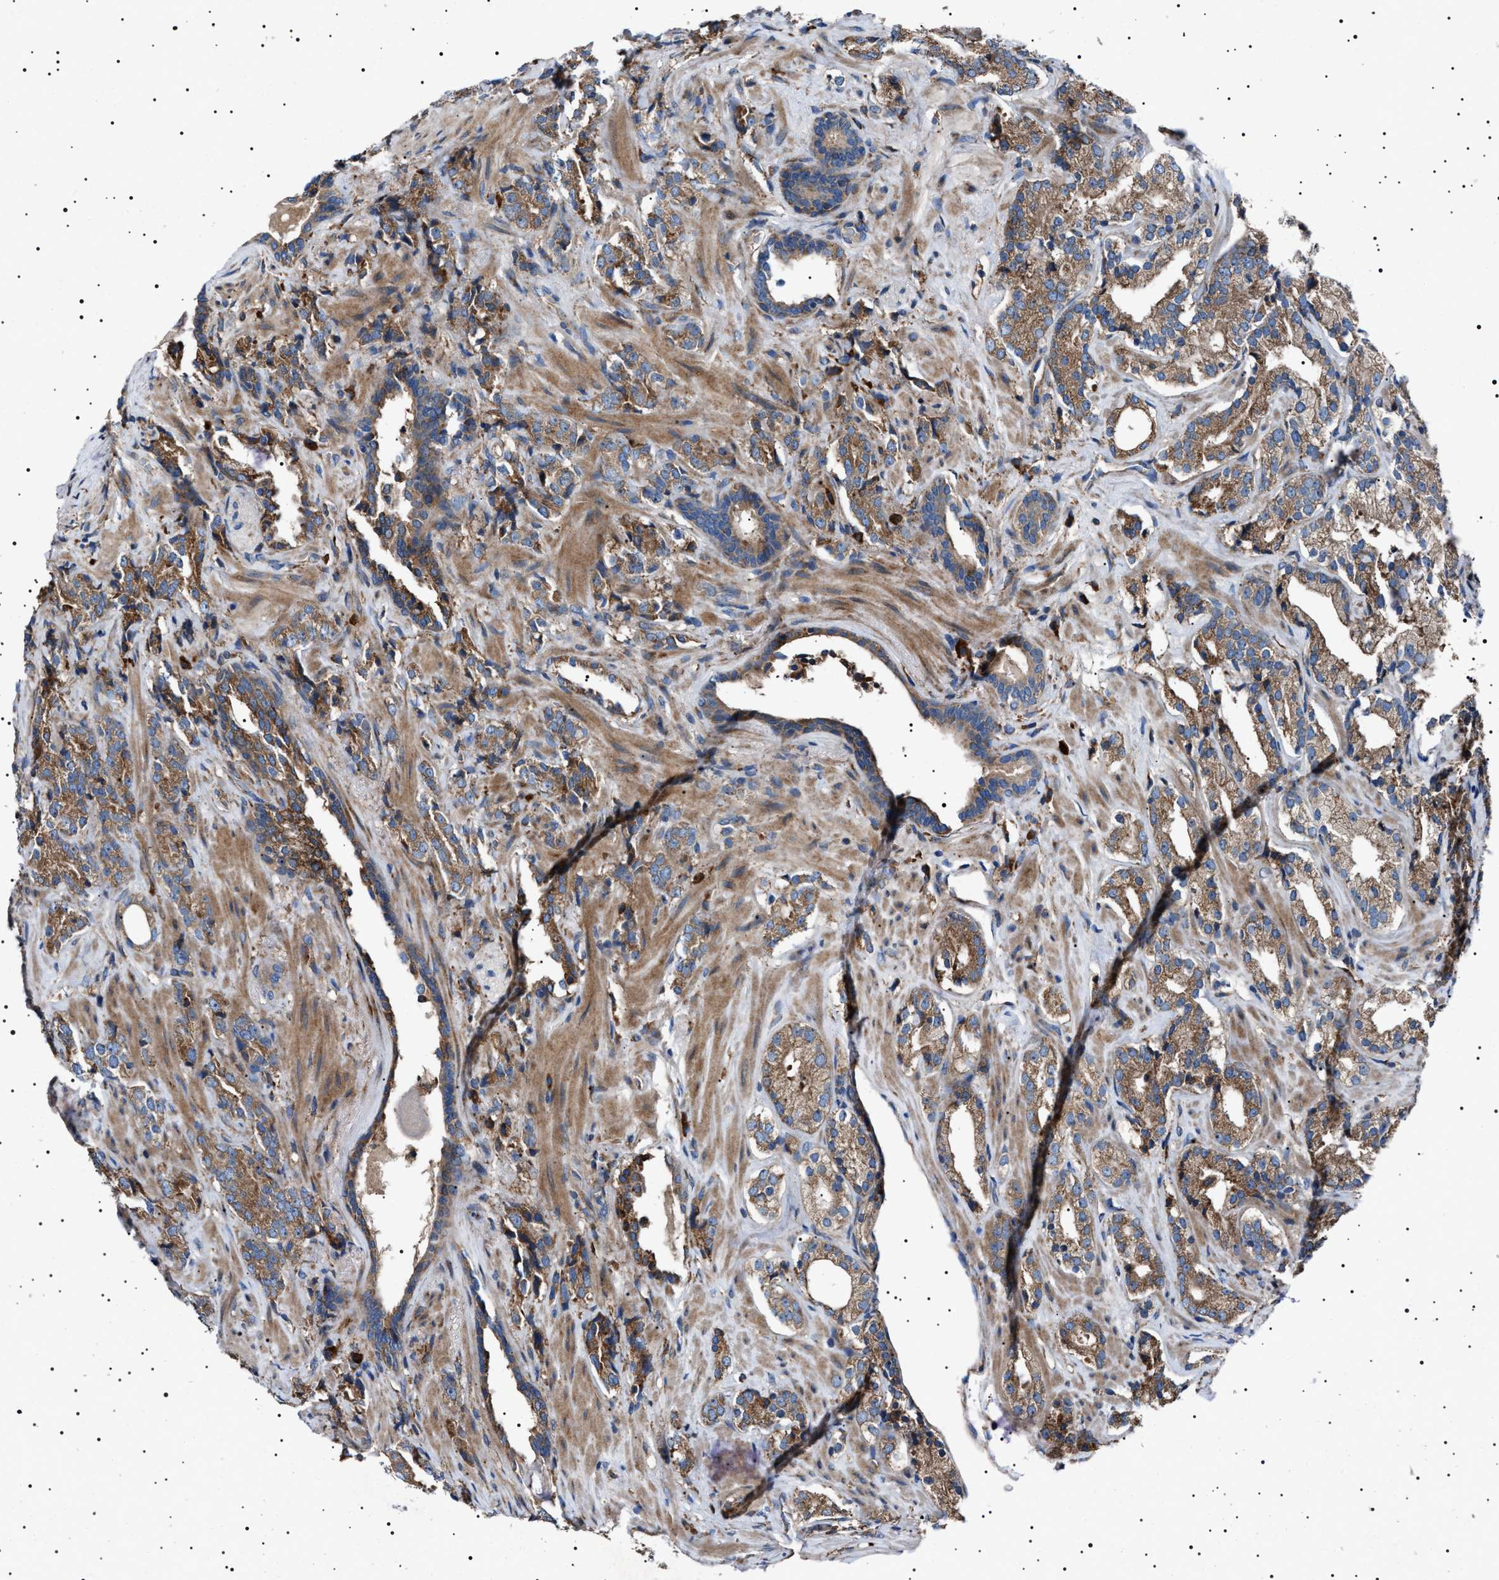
{"staining": {"intensity": "moderate", "quantity": ">75%", "location": "cytoplasmic/membranous"}, "tissue": "prostate cancer", "cell_type": "Tumor cells", "image_type": "cancer", "snomed": [{"axis": "morphology", "description": "Adenocarcinoma, High grade"}, {"axis": "topography", "description": "Prostate"}], "caption": "DAB immunohistochemical staining of prostate cancer (high-grade adenocarcinoma) exhibits moderate cytoplasmic/membranous protein staining in about >75% of tumor cells. The staining was performed using DAB (3,3'-diaminobenzidine), with brown indicating positive protein expression. Nuclei are stained blue with hematoxylin.", "gene": "TOP1MT", "patient": {"sex": "male", "age": 71}}